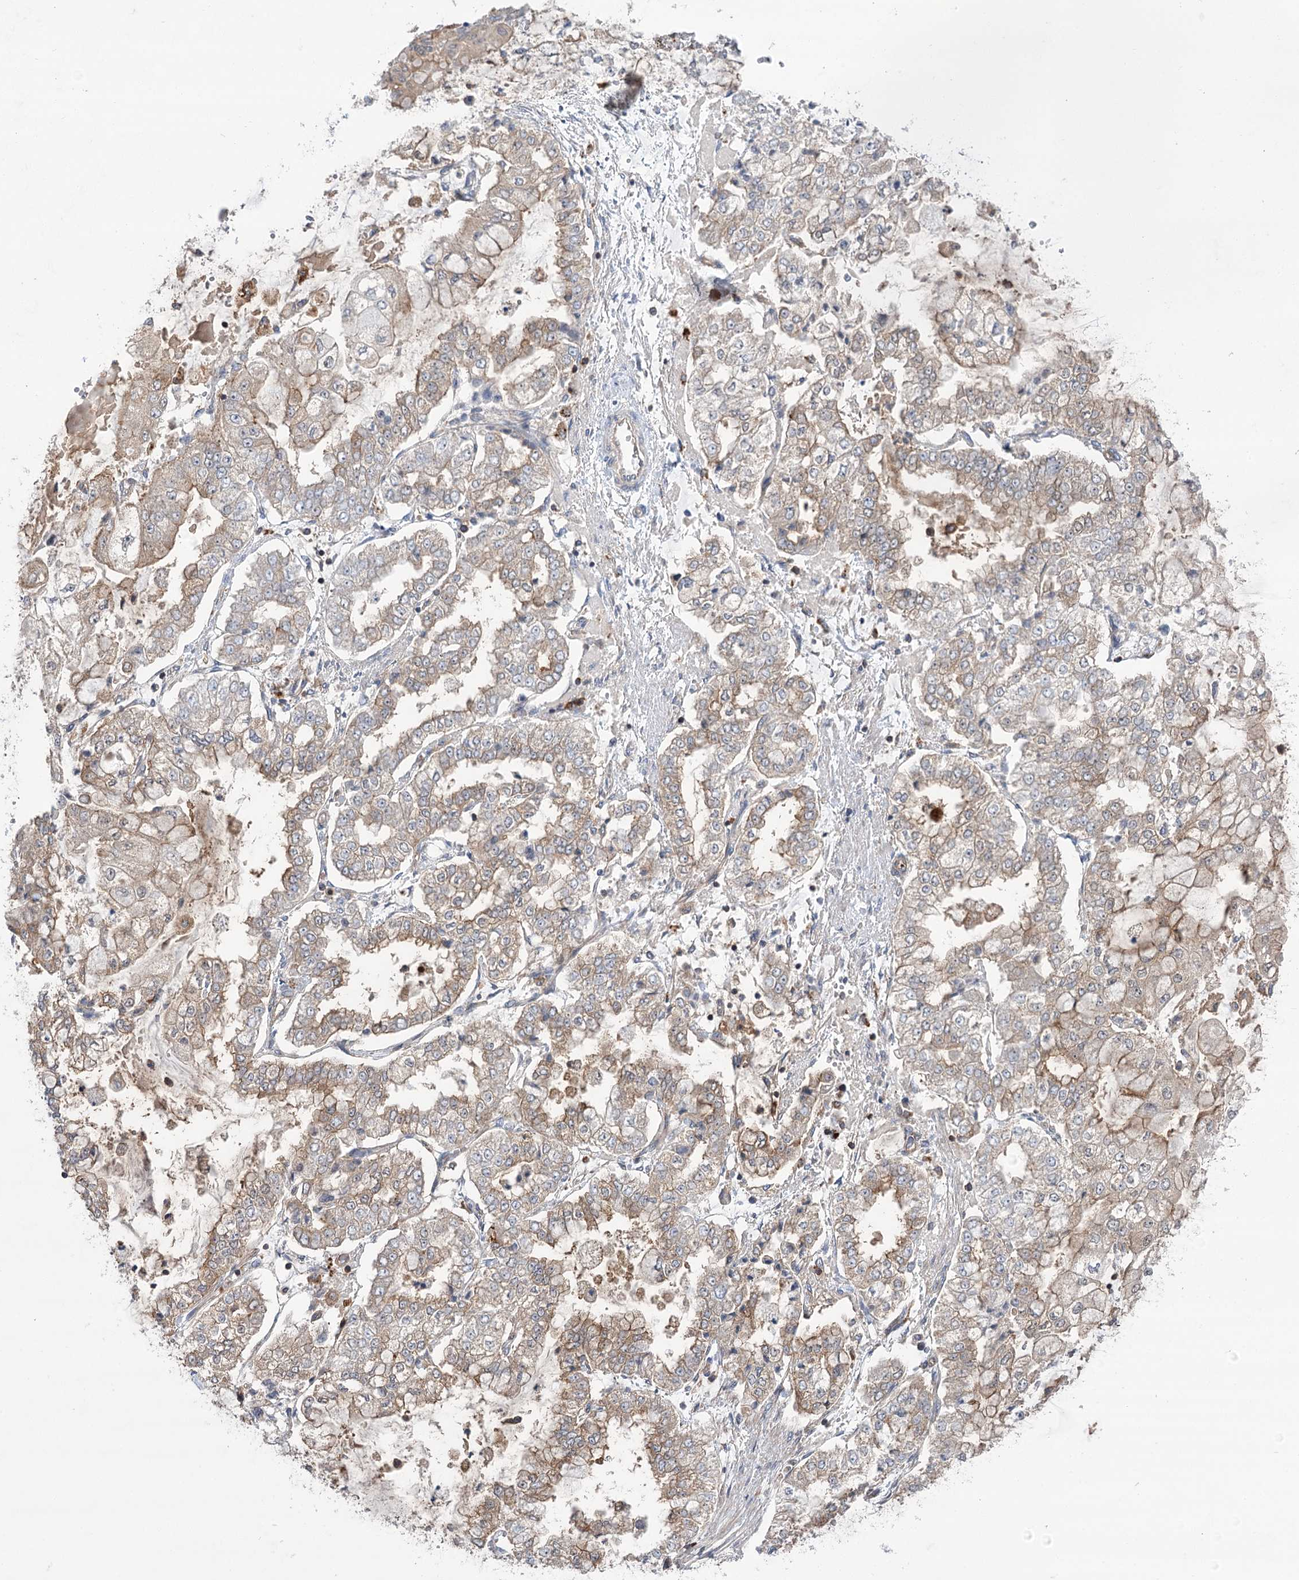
{"staining": {"intensity": "weak", "quantity": "25%-75%", "location": "cytoplasmic/membranous"}, "tissue": "stomach cancer", "cell_type": "Tumor cells", "image_type": "cancer", "snomed": [{"axis": "morphology", "description": "Adenocarcinoma, NOS"}, {"axis": "topography", "description": "Stomach"}], "caption": "This image exhibits immunohistochemistry staining of human stomach cancer, with low weak cytoplasmic/membranous staining in approximately 25%-75% of tumor cells.", "gene": "VPS37B", "patient": {"sex": "male", "age": 76}}